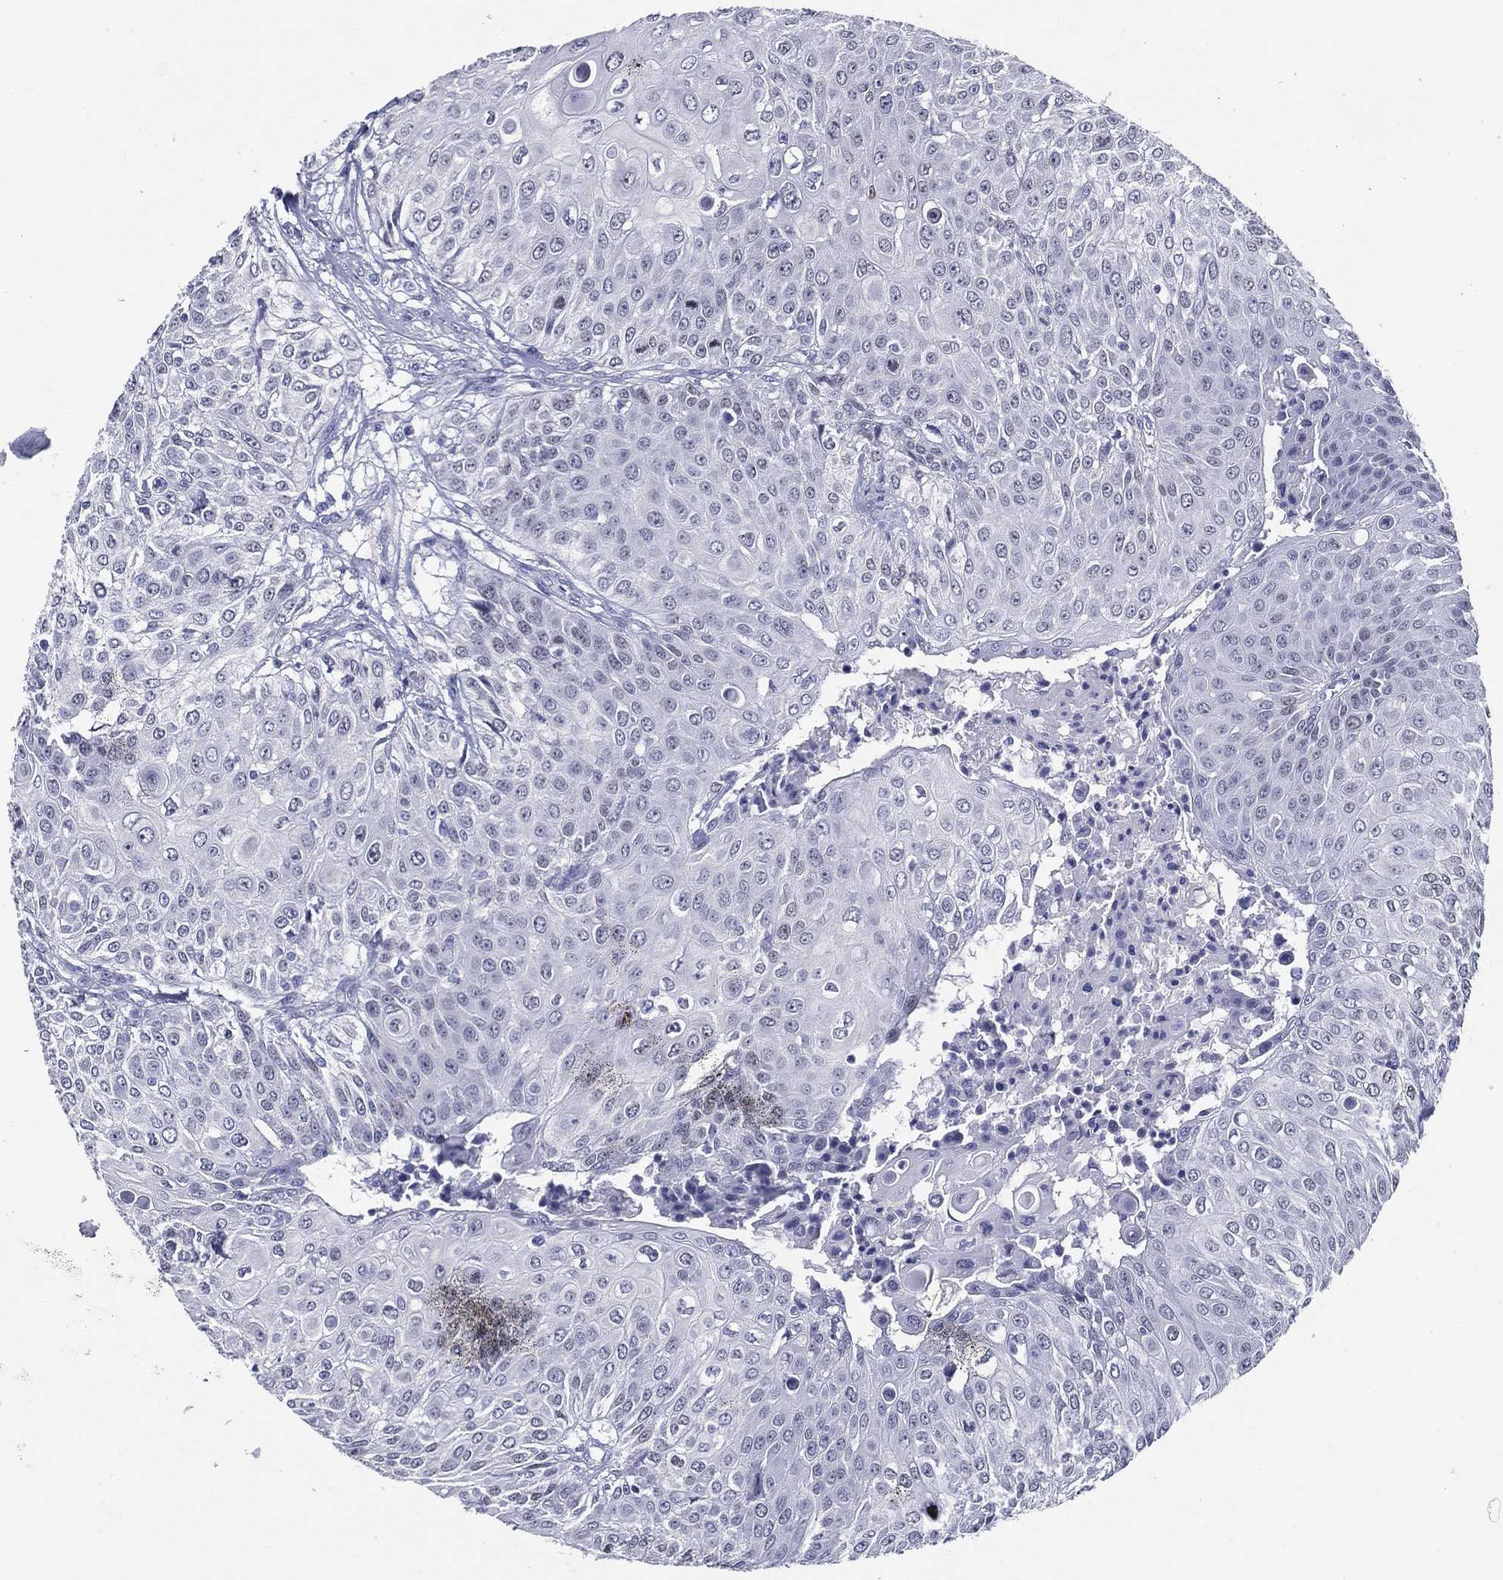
{"staining": {"intensity": "moderate", "quantity": "<25%", "location": "nuclear"}, "tissue": "urothelial cancer", "cell_type": "Tumor cells", "image_type": "cancer", "snomed": [{"axis": "morphology", "description": "Urothelial carcinoma, High grade"}, {"axis": "topography", "description": "Urinary bladder"}], "caption": "The micrograph shows immunohistochemical staining of high-grade urothelial carcinoma. There is moderate nuclear expression is identified in about <25% of tumor cells.", "gene": "TFAP2A", "patient": {"sex": "female", "age": 79}}